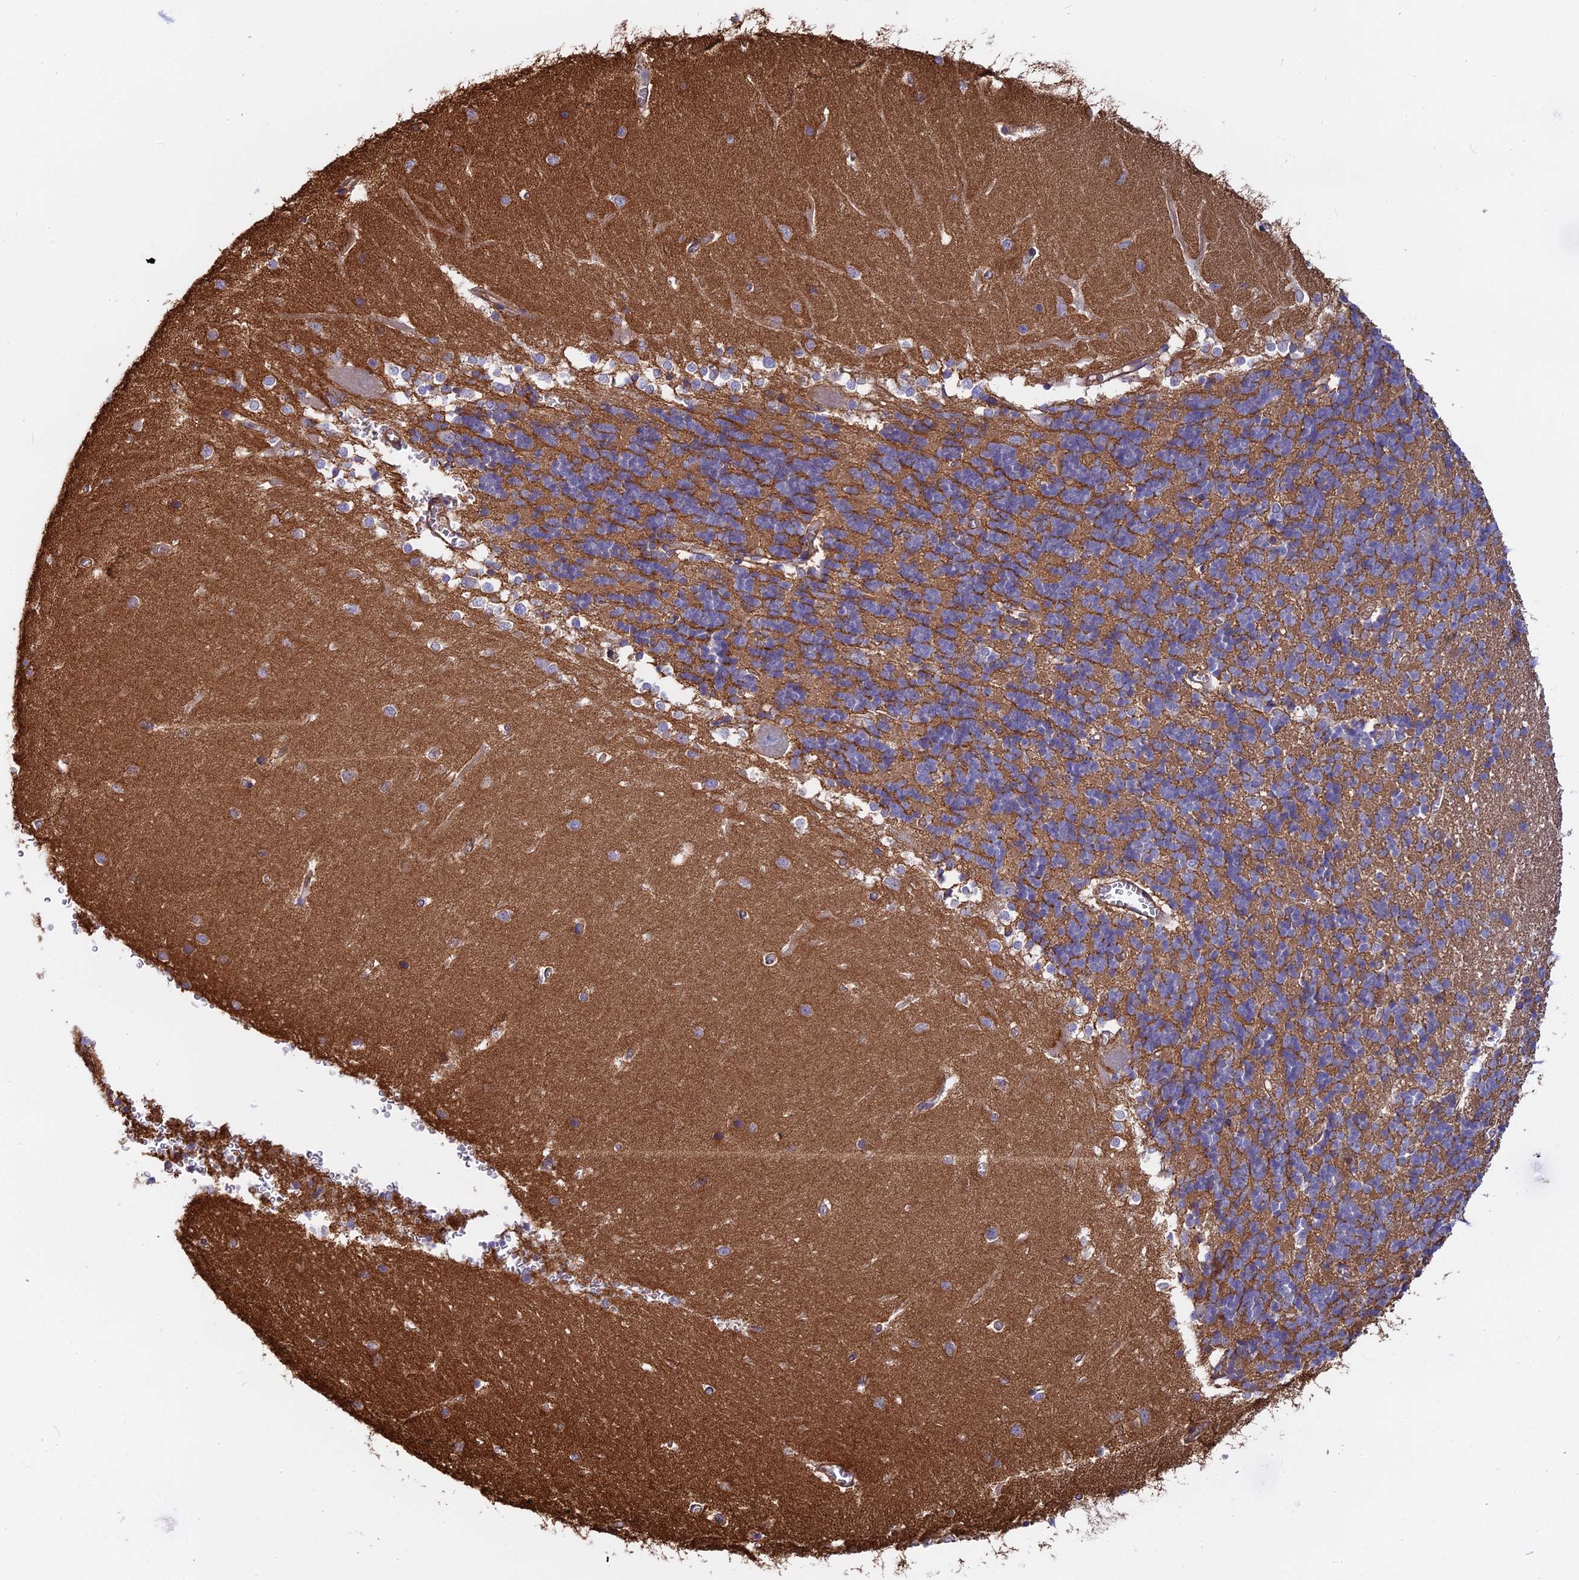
{"staining": {"intensity": "moderate", "quantity": "25%-75%", "location": "cytoplasmic/membranous"}, "tissue": "cerebellum", "cell_type": "Cells in granular layer", "image_type": "normal", "snomed": [{"axis": "morphology", "description": "Normal tissue, NOS"}, {"axis": "topography", "description": "Cerebellum"}], "caption": "High-magnification brightfield microscopy of unremarkable cerebellum stained with DAB (brown) and counterstained with hematoxylin (blue). cells in granular layer exhibit moderate cytoplasmic/membranous positivity is identified in about25%-75% of cells.", "gene": "CNBD2", "patient": {"sex": "male", "age": 37}}